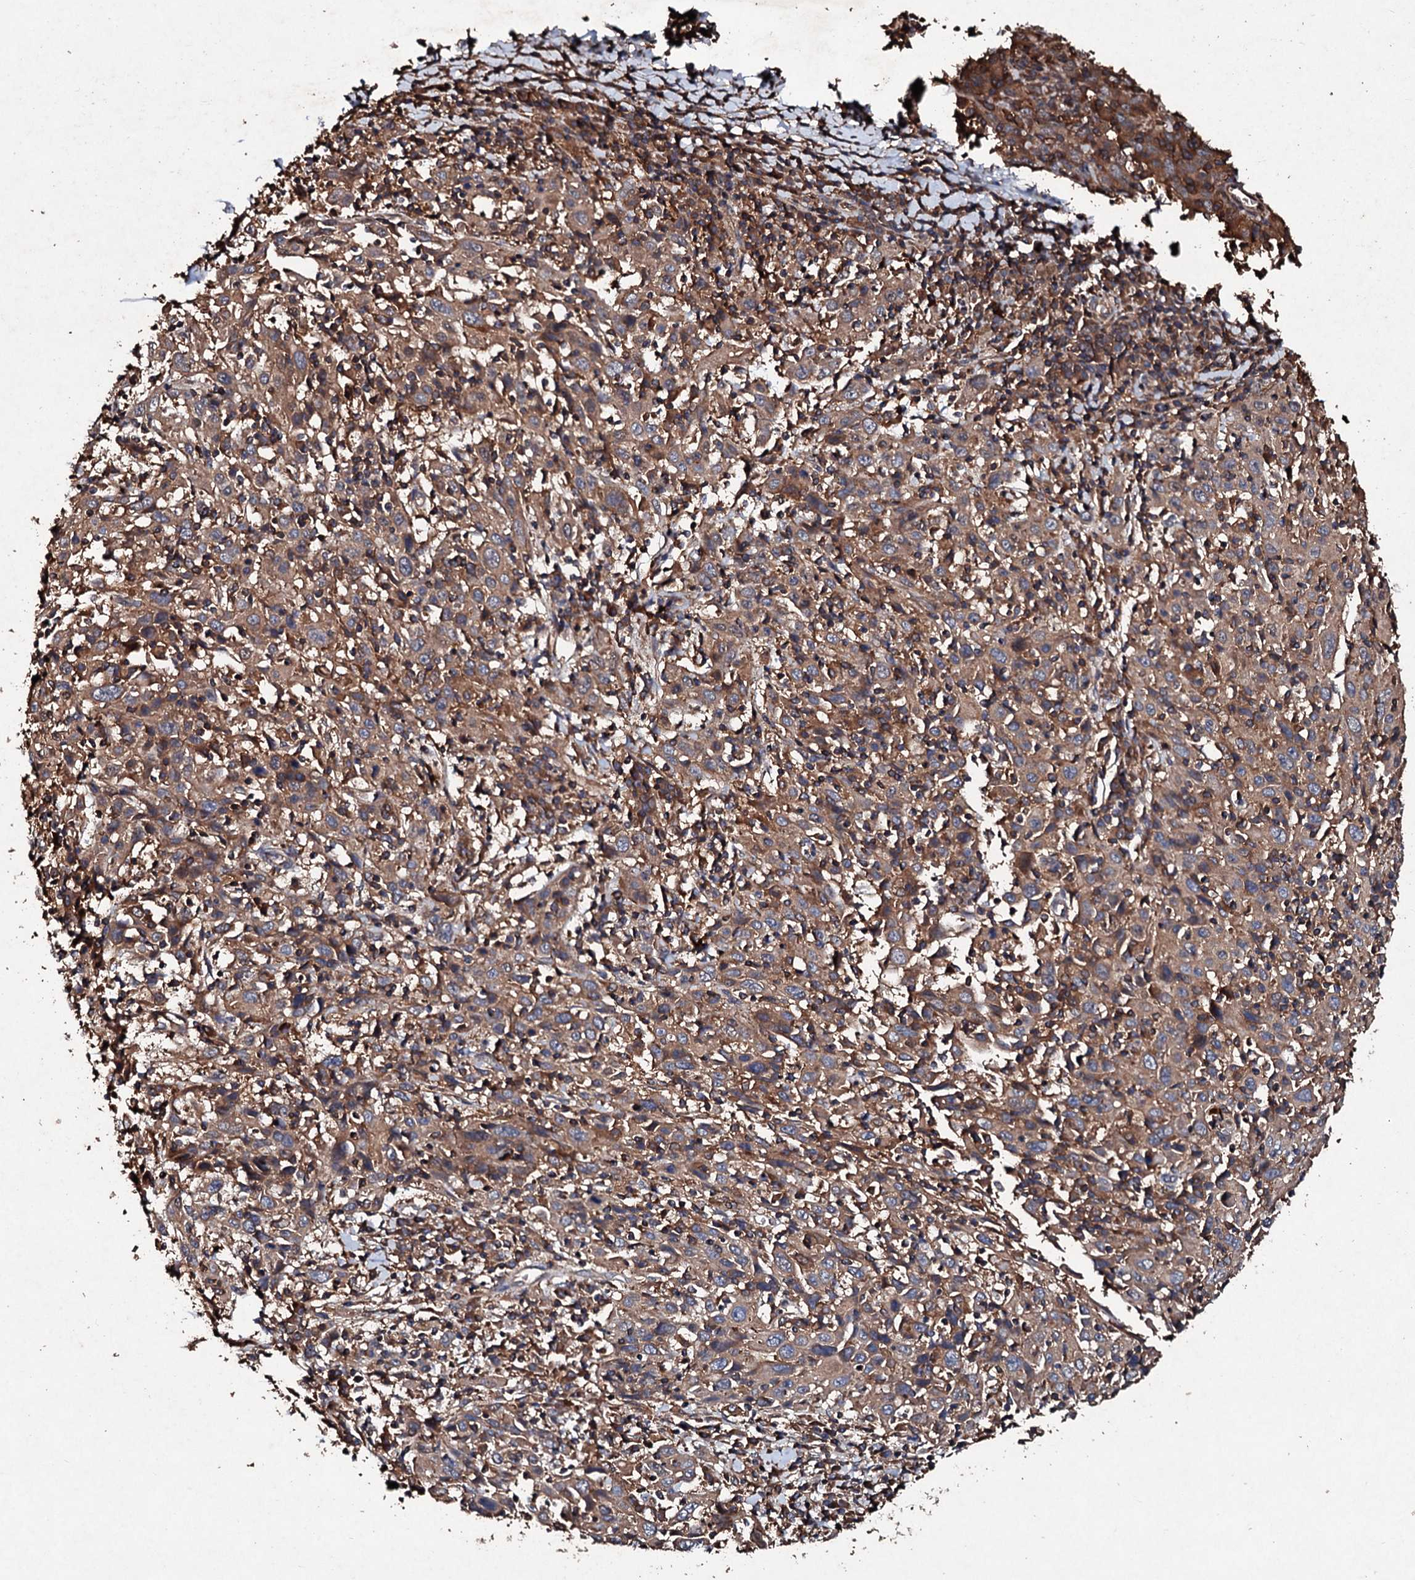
{"staining": {"intensity": "moderate", "quantity": "25%-75%", "location": "cytoplasmic/membranous"}, "tissue": "cervical cancer", "cell_type": "Tumor cells", "image_type": "cancer", "snomed": [{"axis": "morphology", "description": "Squamous cell carcinoma, NOS"}, {"axis": "topography", "description": "Cervix"}], "caption": "Human squamous cell carcinoma (cervical) stained with a protein marker demonstrates moderate staining in tumor cells.", "gene": "KERA", "patient": {"sex": "female", "age": 46}}